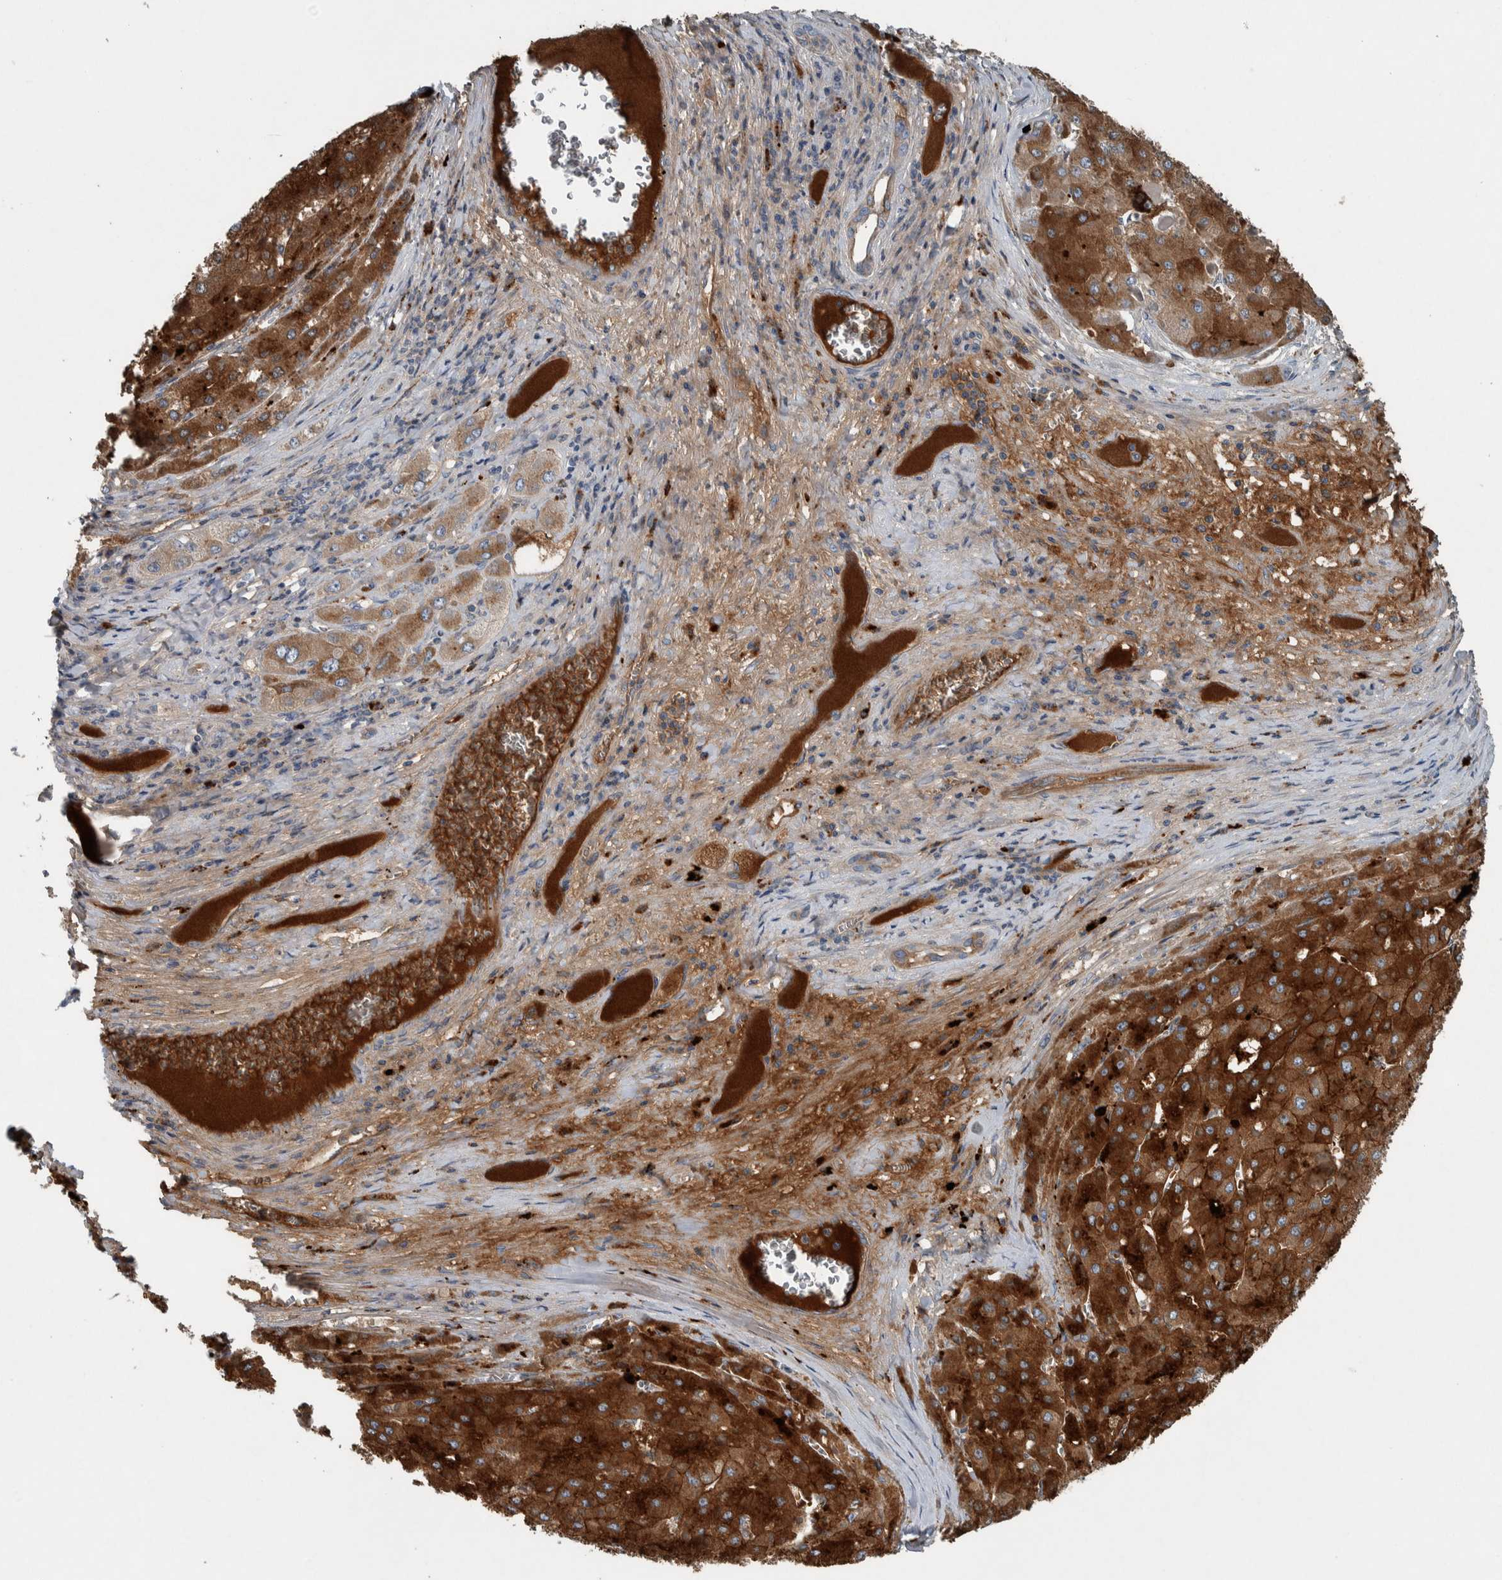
{"staining": {"intensity": "strong", "quantity": ">75%", "location": "cytoplasmic/membranous"}, "tissue": "liver cancer", "cell_type": "Tumor cells", "image_type": "cancer", "snomed": [{"axis": "morphology", "description": "Carcinoma, Hepatocellular, NOS"}, {"axis": "topography", "description": "Liver"}], "caption": "Approximately >75% of tumor cells in liver cancer reveal strong cytoplasmic/membranous protein expression as visualized by brown immunohistochemical staining.", "gene": "SERPINC1", "patient": {"sex": "female", "age": 73}}